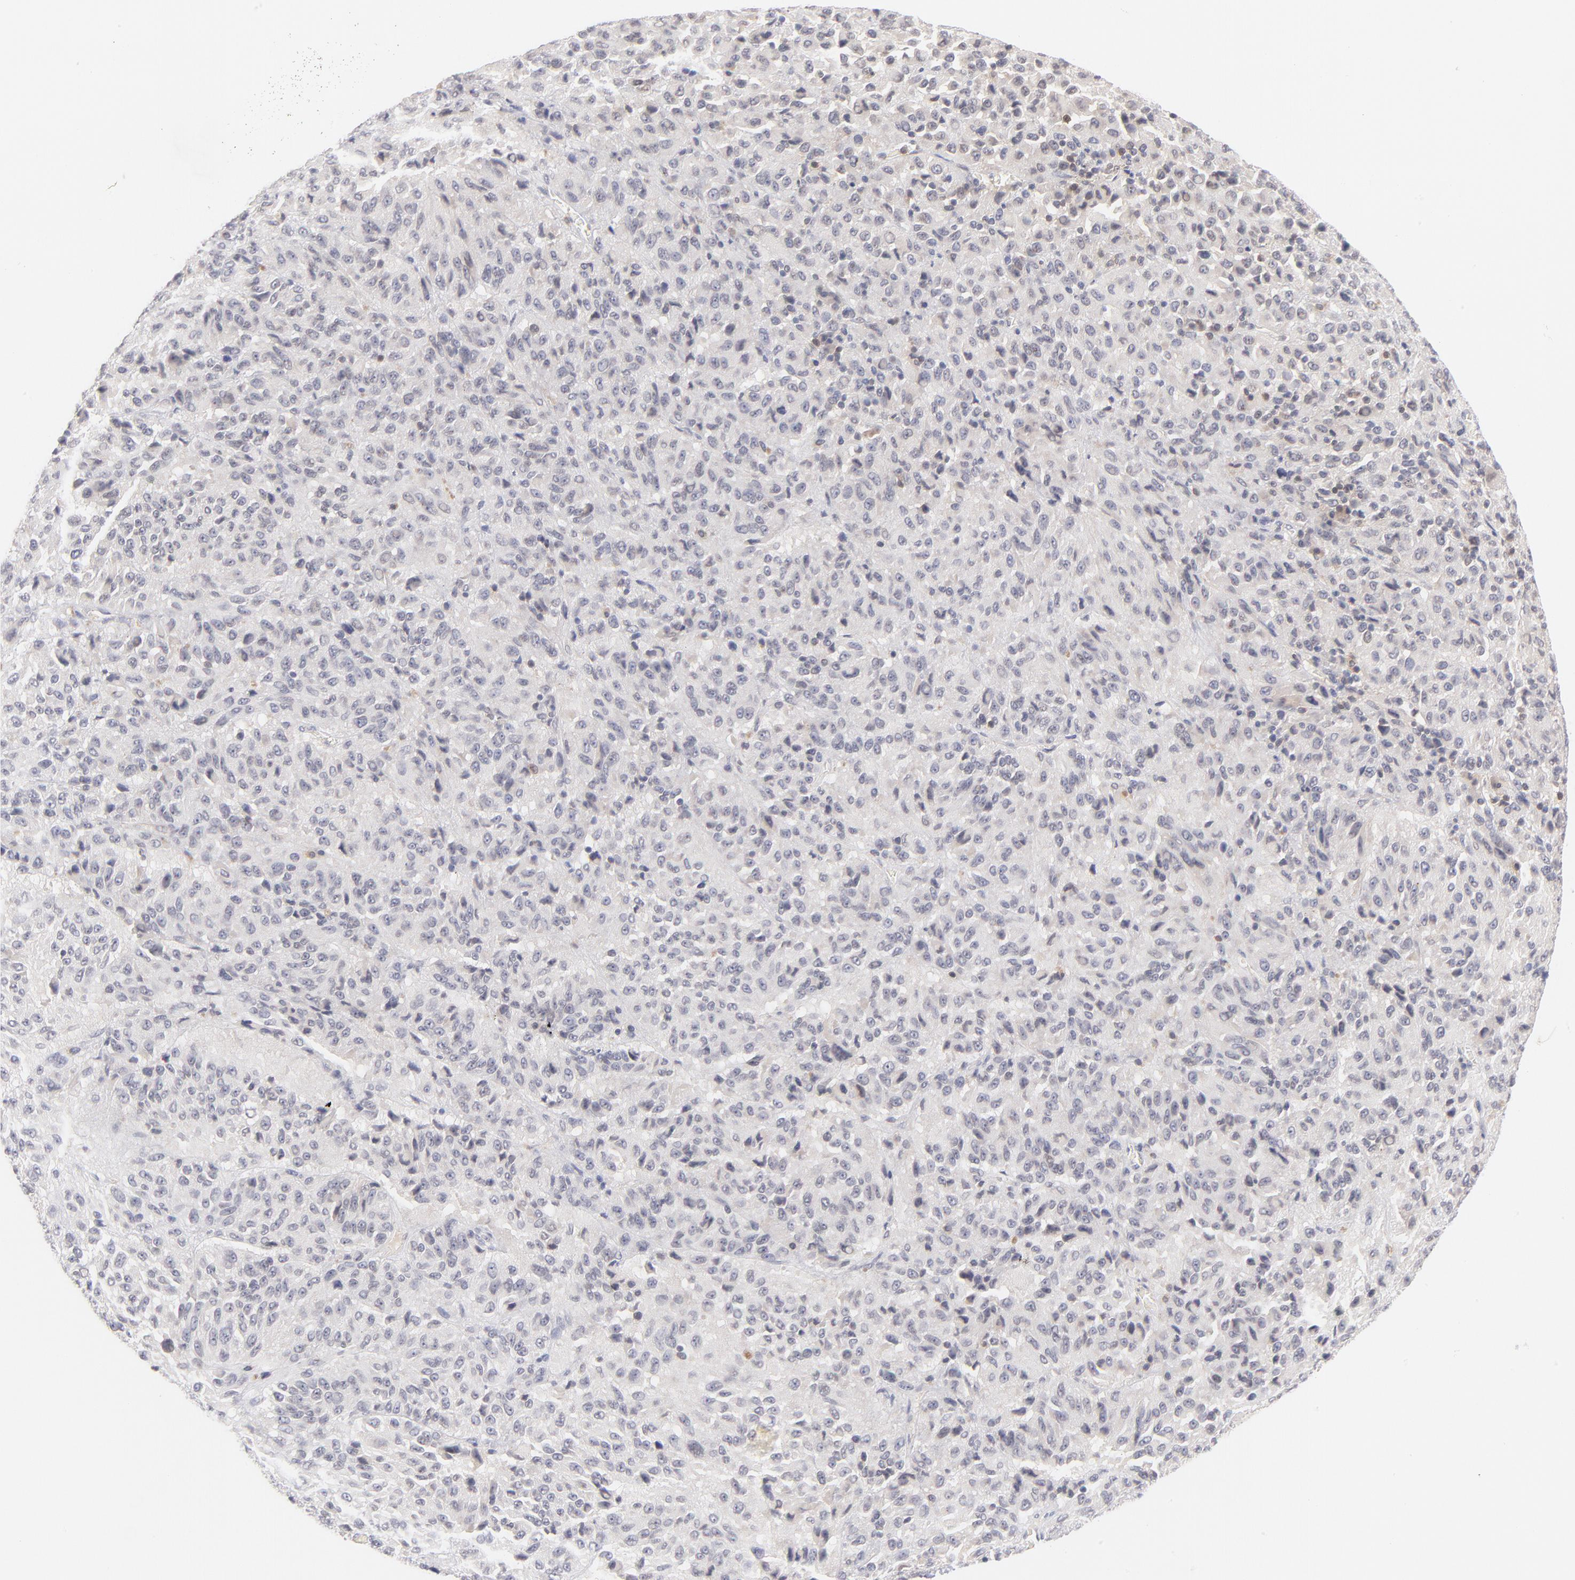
{"staining": {"intensity": "negative", "quantity": "none", "location": "none"}, "tissue": "melanoma", "cell_type": "Tumor cells", "image_type": "cancer", "snomed": [{"axis": "morphology", "description": "Malignant melanoma, Metastatic site"}, {"axis": "topography", "description": "Lung"}], "caption": "Immunohistochemical staining of malignant melanoma (metastatic site) shows no significant staining in tumor cells.", "gene": "CASP6", "patient": {"sex": "male", "age": 64}}